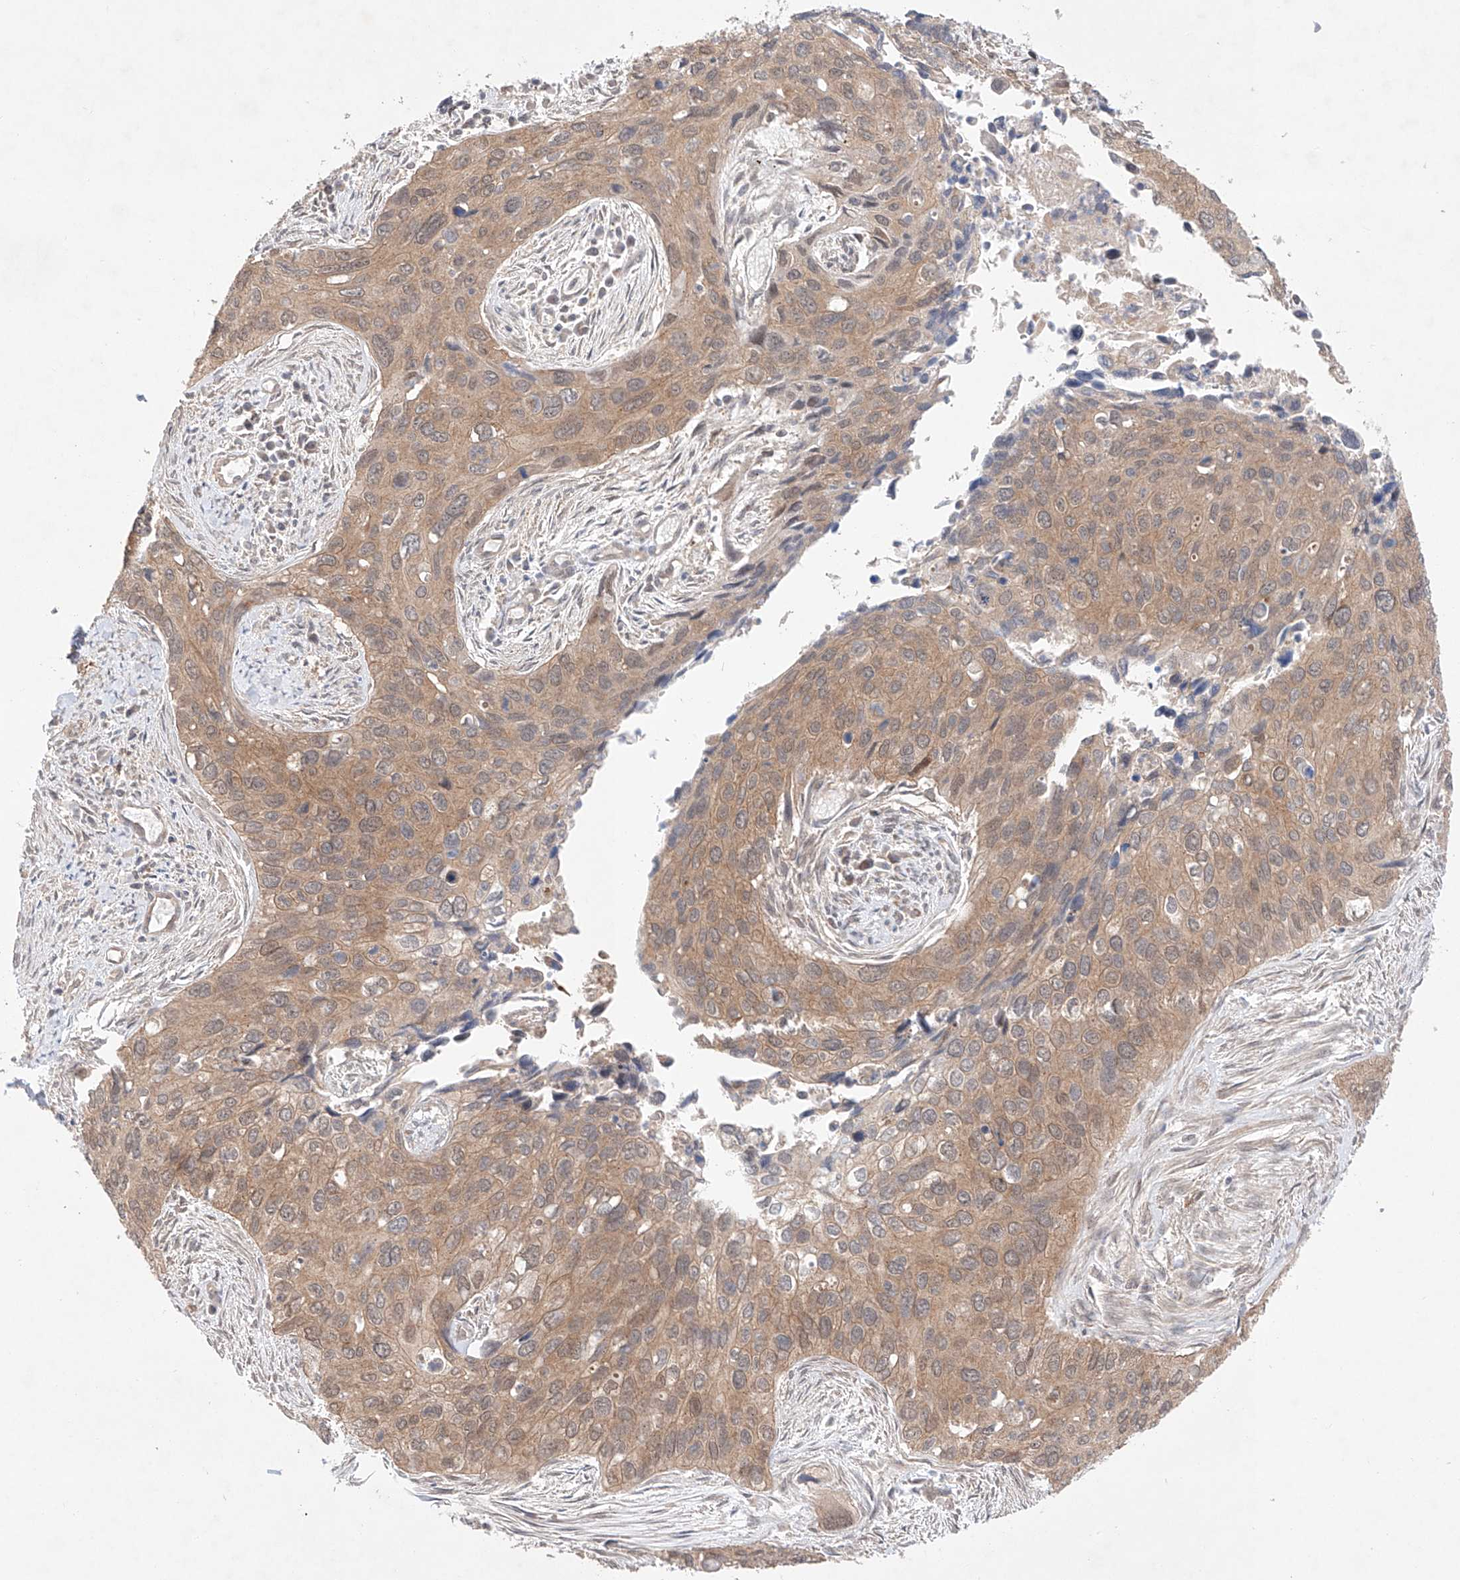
{"staining": {"intensity": "moderate", "quantity": ">75%", "location": "cytoplasmic/membranous"}, "tissue": "cervical cancer", "cell_type": "Tumor cells", "image_type": "cancer", "snomed": [{"axis": "morphology", "description": "Squamous cell carcinoma, NOS"}, {"axis": "topography", "description": "Cervix"}], "caption": "Immunohistochemistry (IHC) histopathology image of human cervical cancer (squamous cell carcinoma) stained for a protein (brown), which exhibits medium levels of moderate cytoplasmic/membranous staining in approximately >75% of tumor cells.", "gene": "TSR2", "patient": {"sex": "female", "age": 55}}